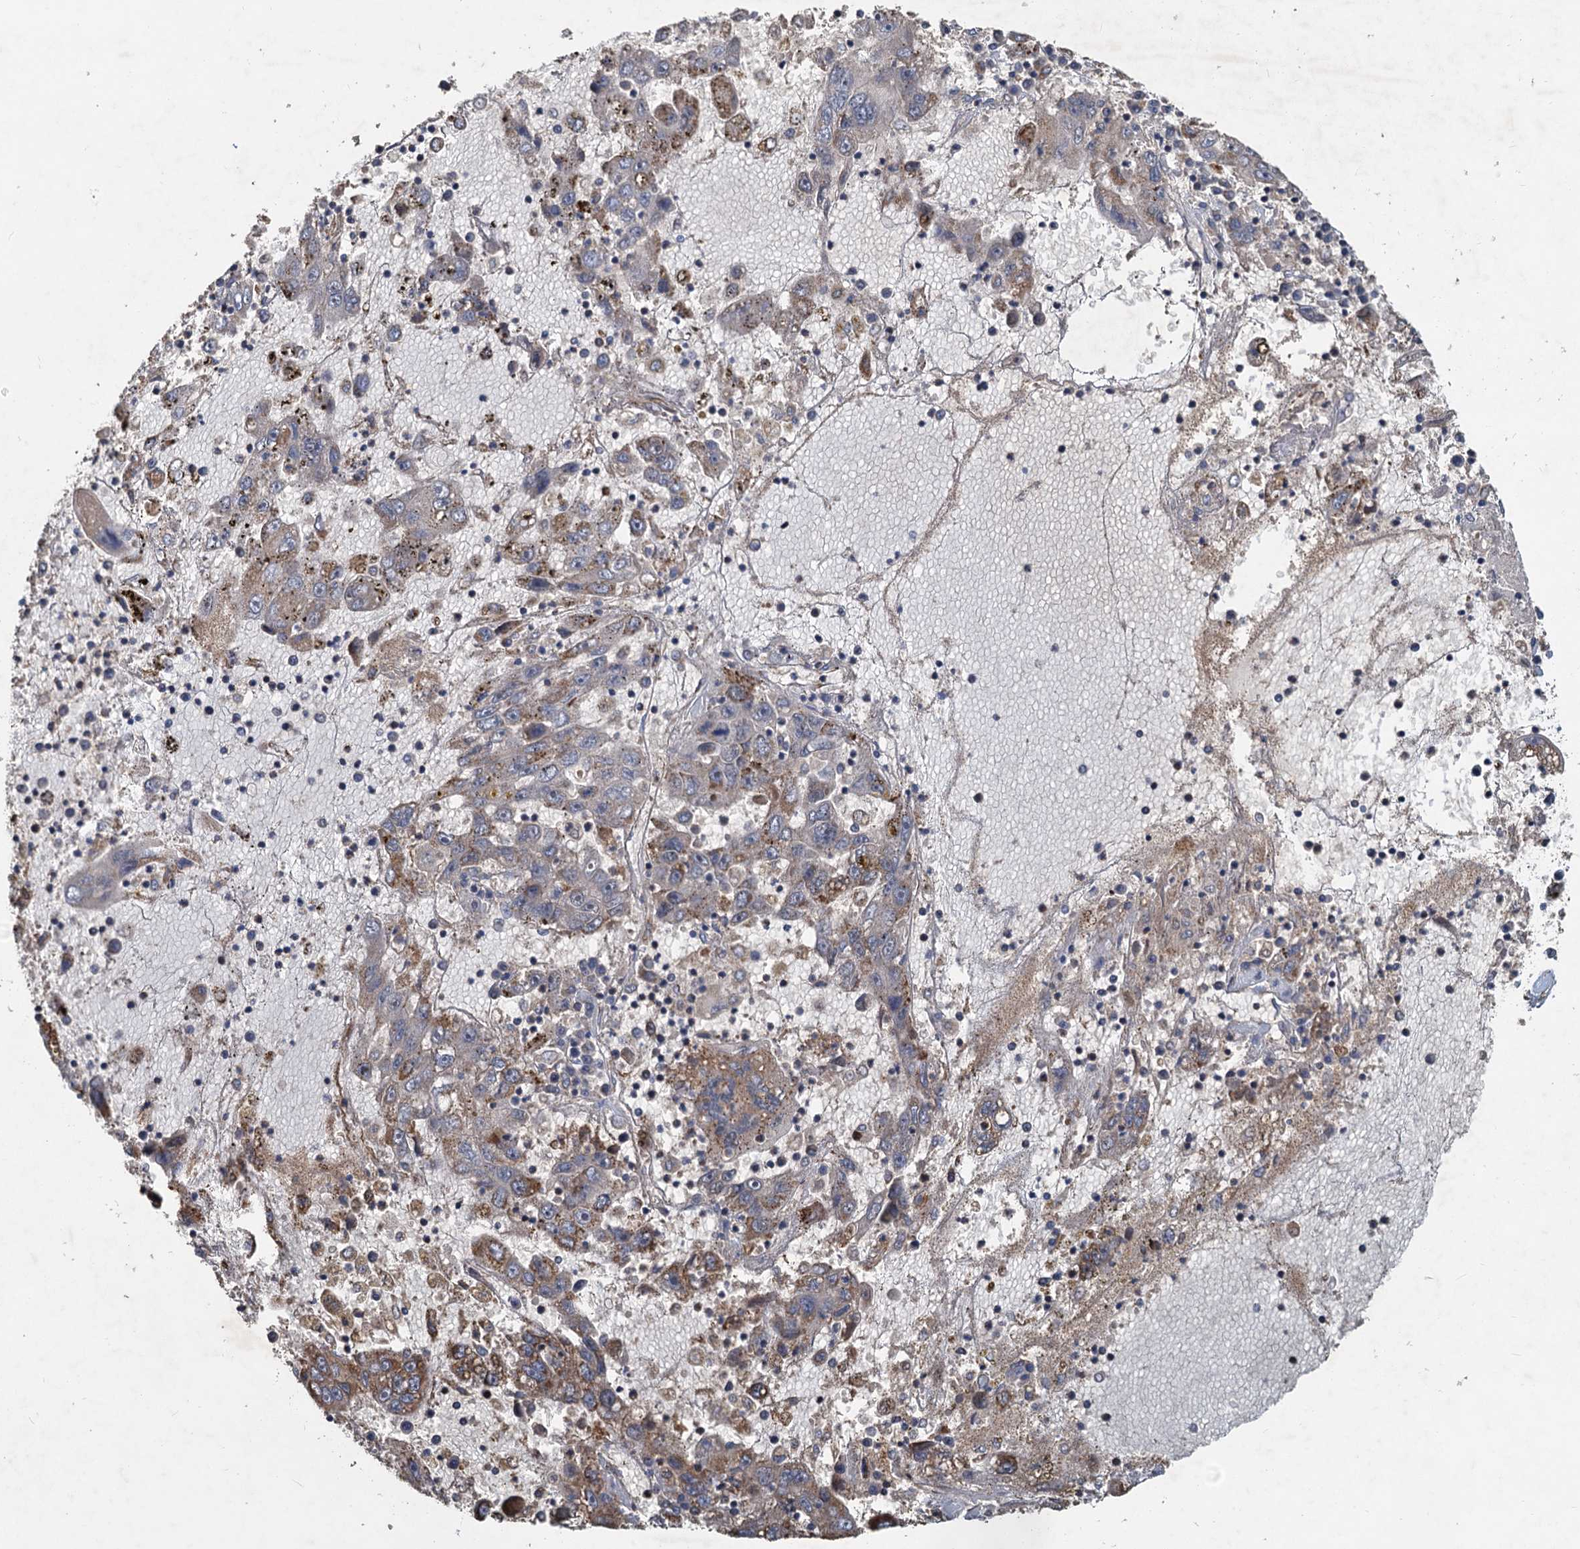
{"staining": {"intensity": "moderate", "quantity": "25%-75%", "location": "cytoplasmic/membranous"}, "tissue": "liver cancer", "cell_type": "Tumor cells", "image_type": "cancer", "snomed": [{"axis": "morphology", "description": "Carcinoma, Hepatocellular, NOS"}, {"axis": "topography", "description": "Liver"}], "caption": "An immunohistochemistry histopathology image of tumor tissue is shown. Protein staining in brown shows moderate cytoplasmic/membranous positivity in hepatocellular carcinoma (liver) within tumor cells. (brown staining indicates protein expression, while blue staining denotes nuclei).", "gene": "SDS", "patient": {"sex": "male", "age": 49}}